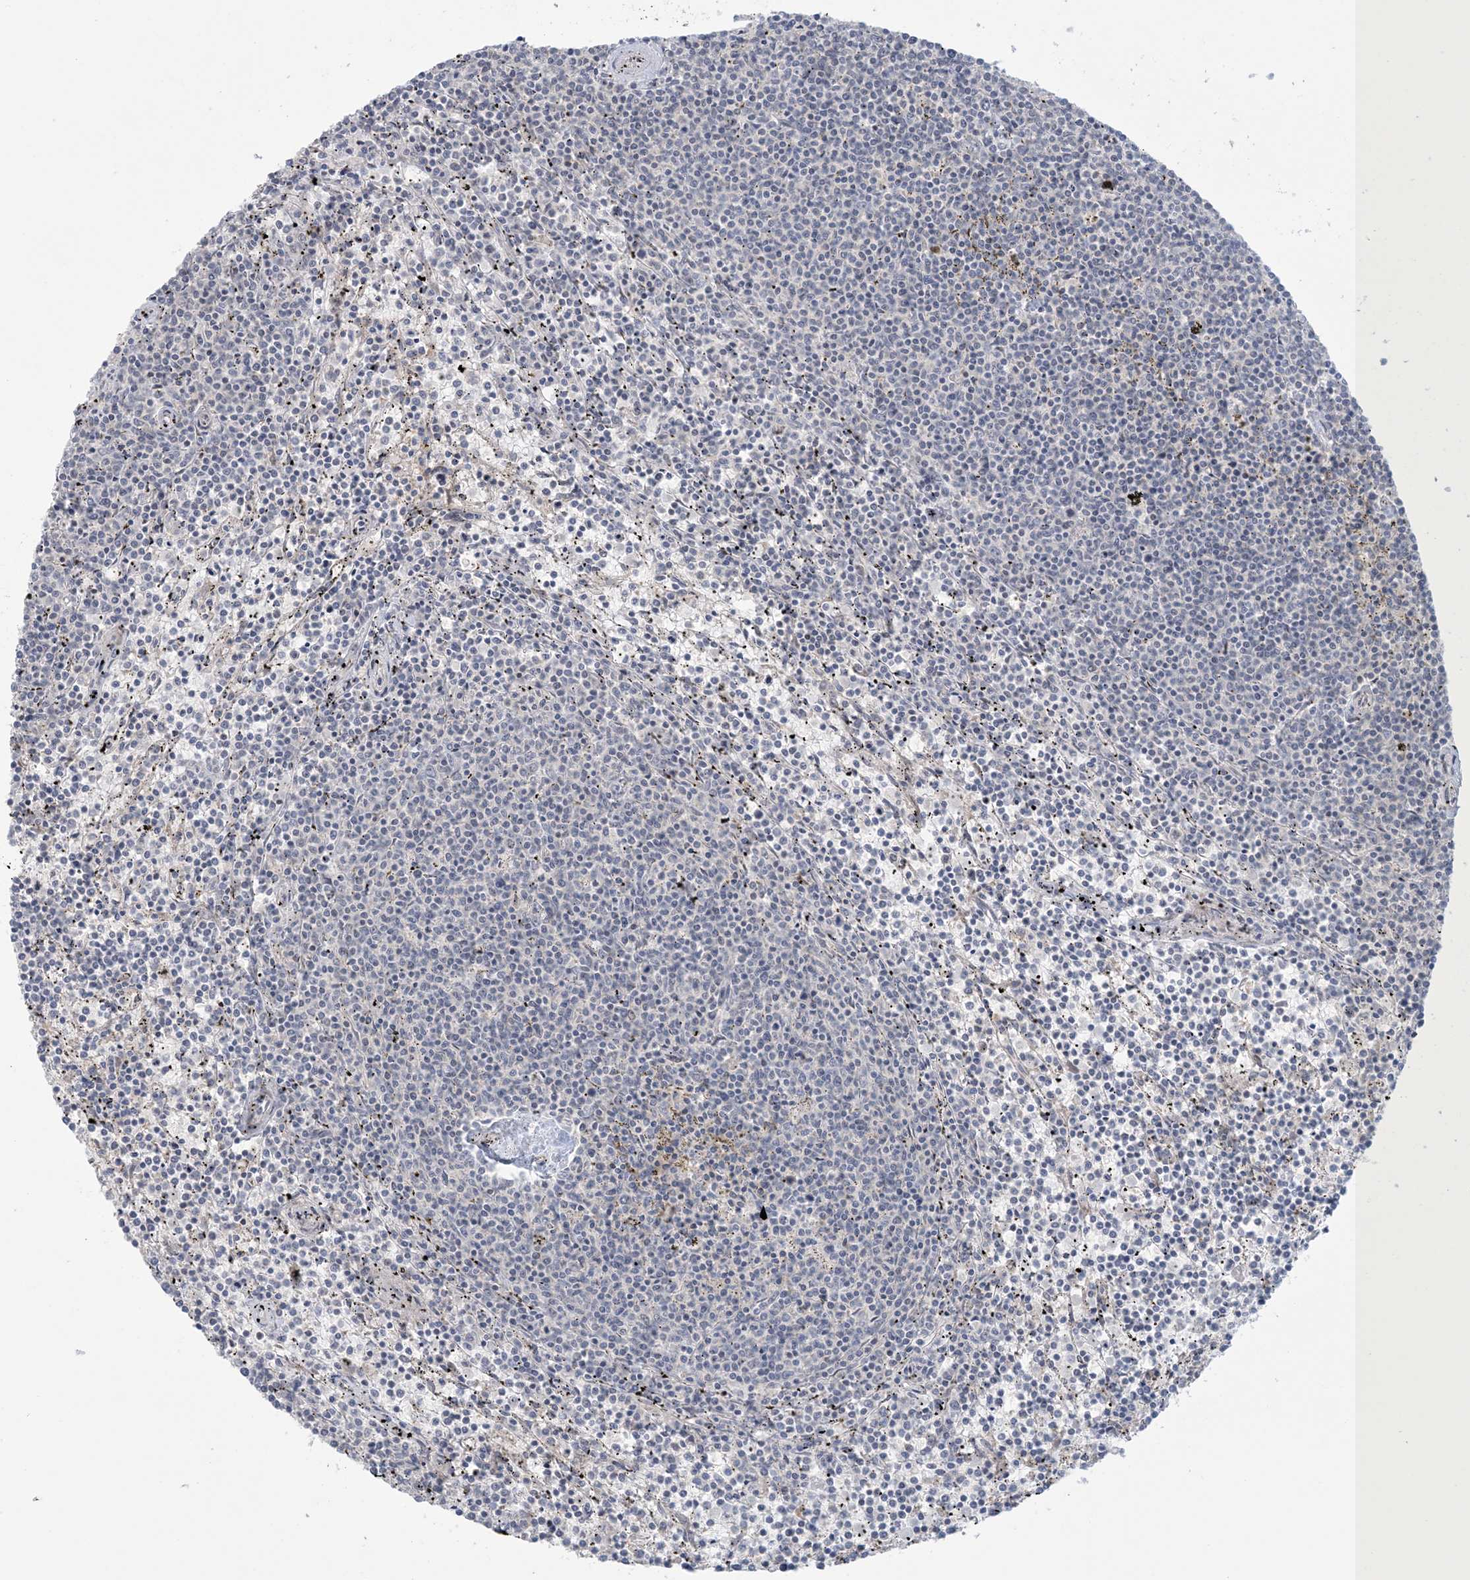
{"staining": {"intensity": "negative", "quantity": "none", "location": "none"}, "tissue": "lymphoma", "cell_type": "Tumor cells", "image_type": "cancer", "snomed": [{"axis": "morphology", "description": "Malignant lymphoma, non-Hodgkin's type, Low grade"}, {"axis": "topography", "description": "Spleen"}], "caption": "DAB (3,3'-diaminobenzidine) immunohistochemical staining of human malignant lymphoma, non-Hodgkin's type (low-grade) reveals no significant staining in tumor cells.", "gene": "NRBP2", "patient": {"sex": "female", "age": 50}}